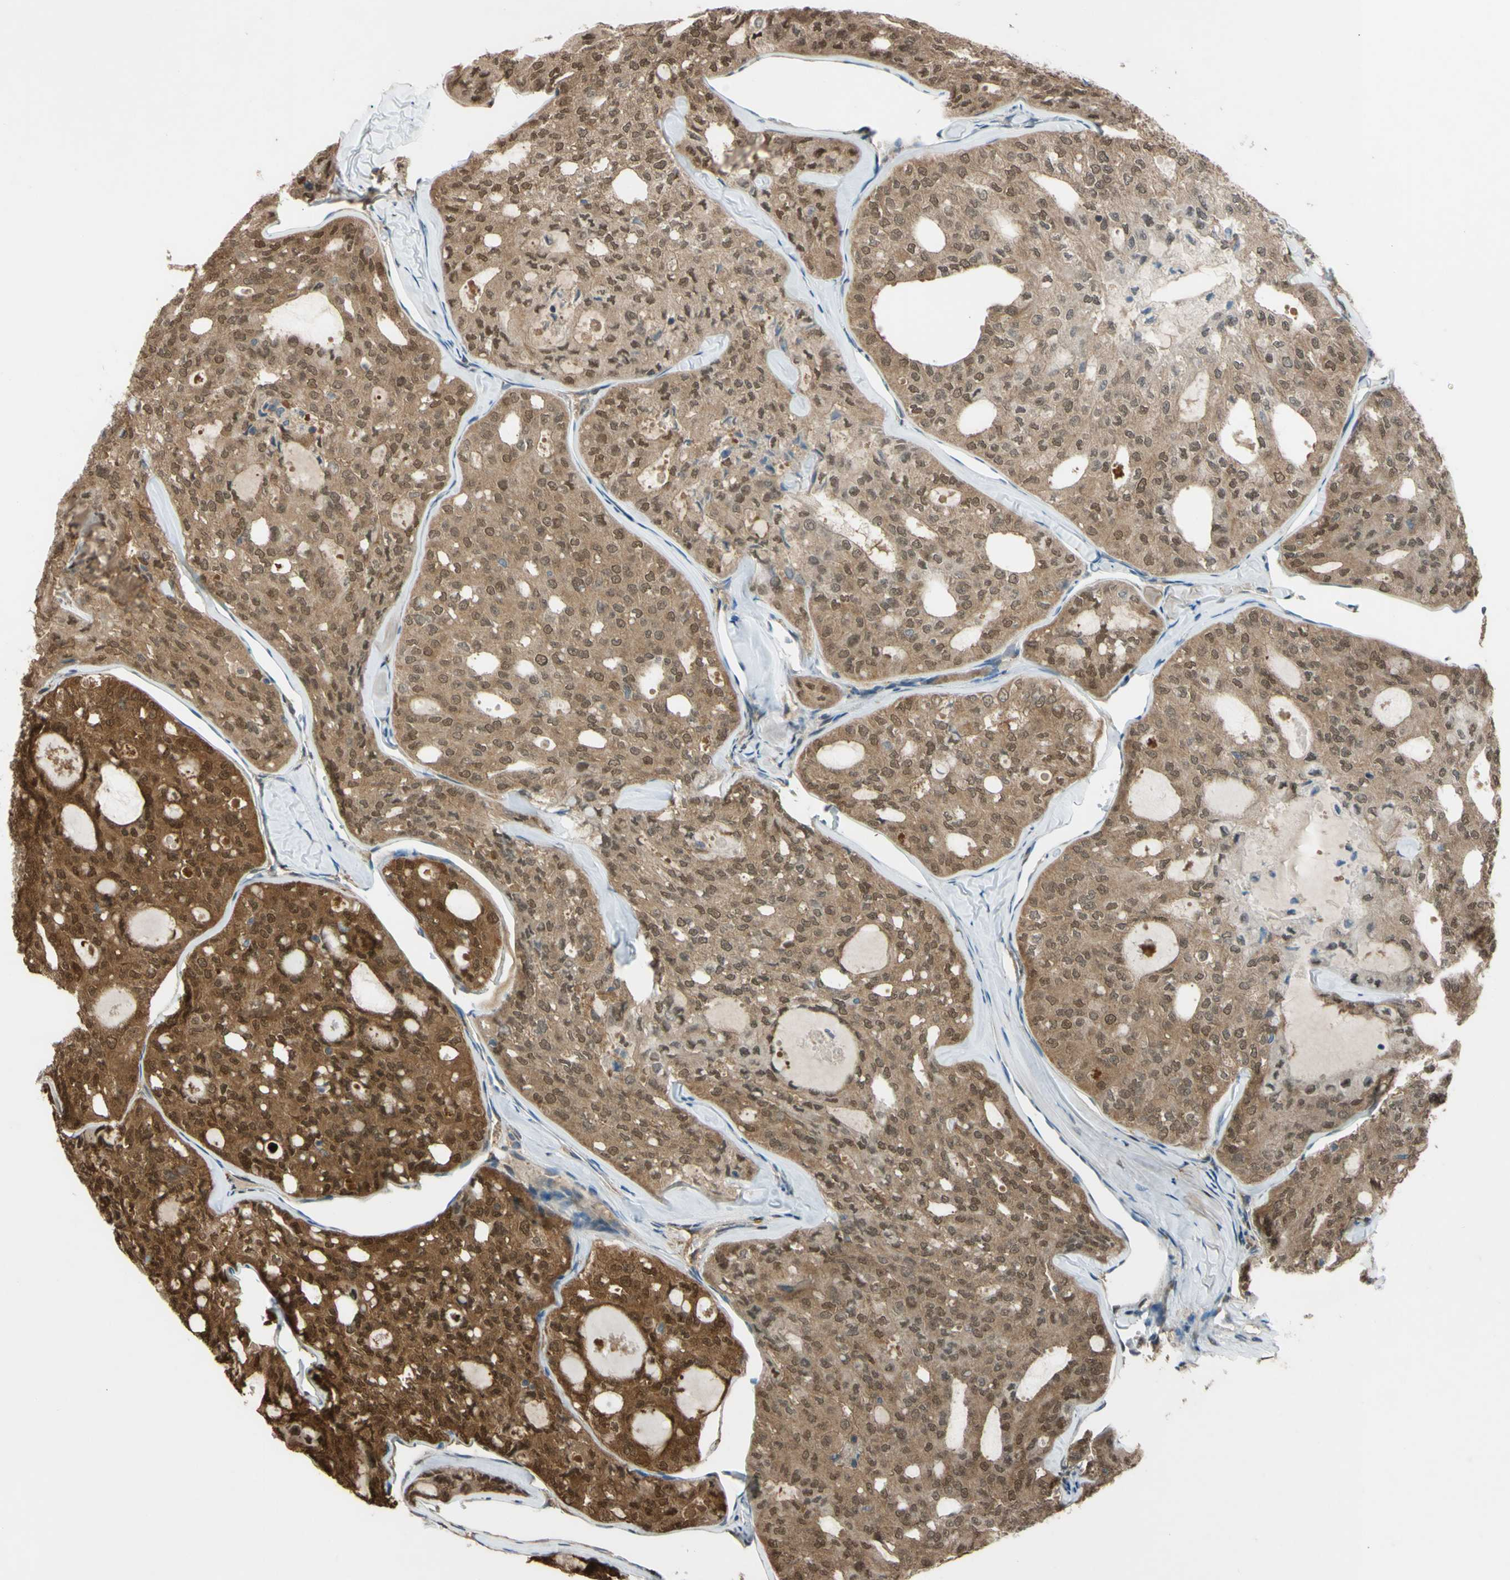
{"staining": {"intensity": "strong", "quantity": "25%-75%", "location": "cytoplasmic/membranous,nuclear"}, "tissue": "thyroid cancer", "cell_type": "Tumor cells", "image_type": "cancer", "snomed": [{"axis": "morphology", "description": "Follicular adenoma carcinoma, NOS"}, {"axis": "topography", "description": "Thyroid gland"}], "caption": "Thyroid follicular adenoma carcinoma stained for a protein (brown) displays strong cytoplasmic/membranous and nuclear positive staining in about 25%-75% of tumor cells.", "gene": "YWHAQ", "patient": {"sex": "male", "age": 75}}